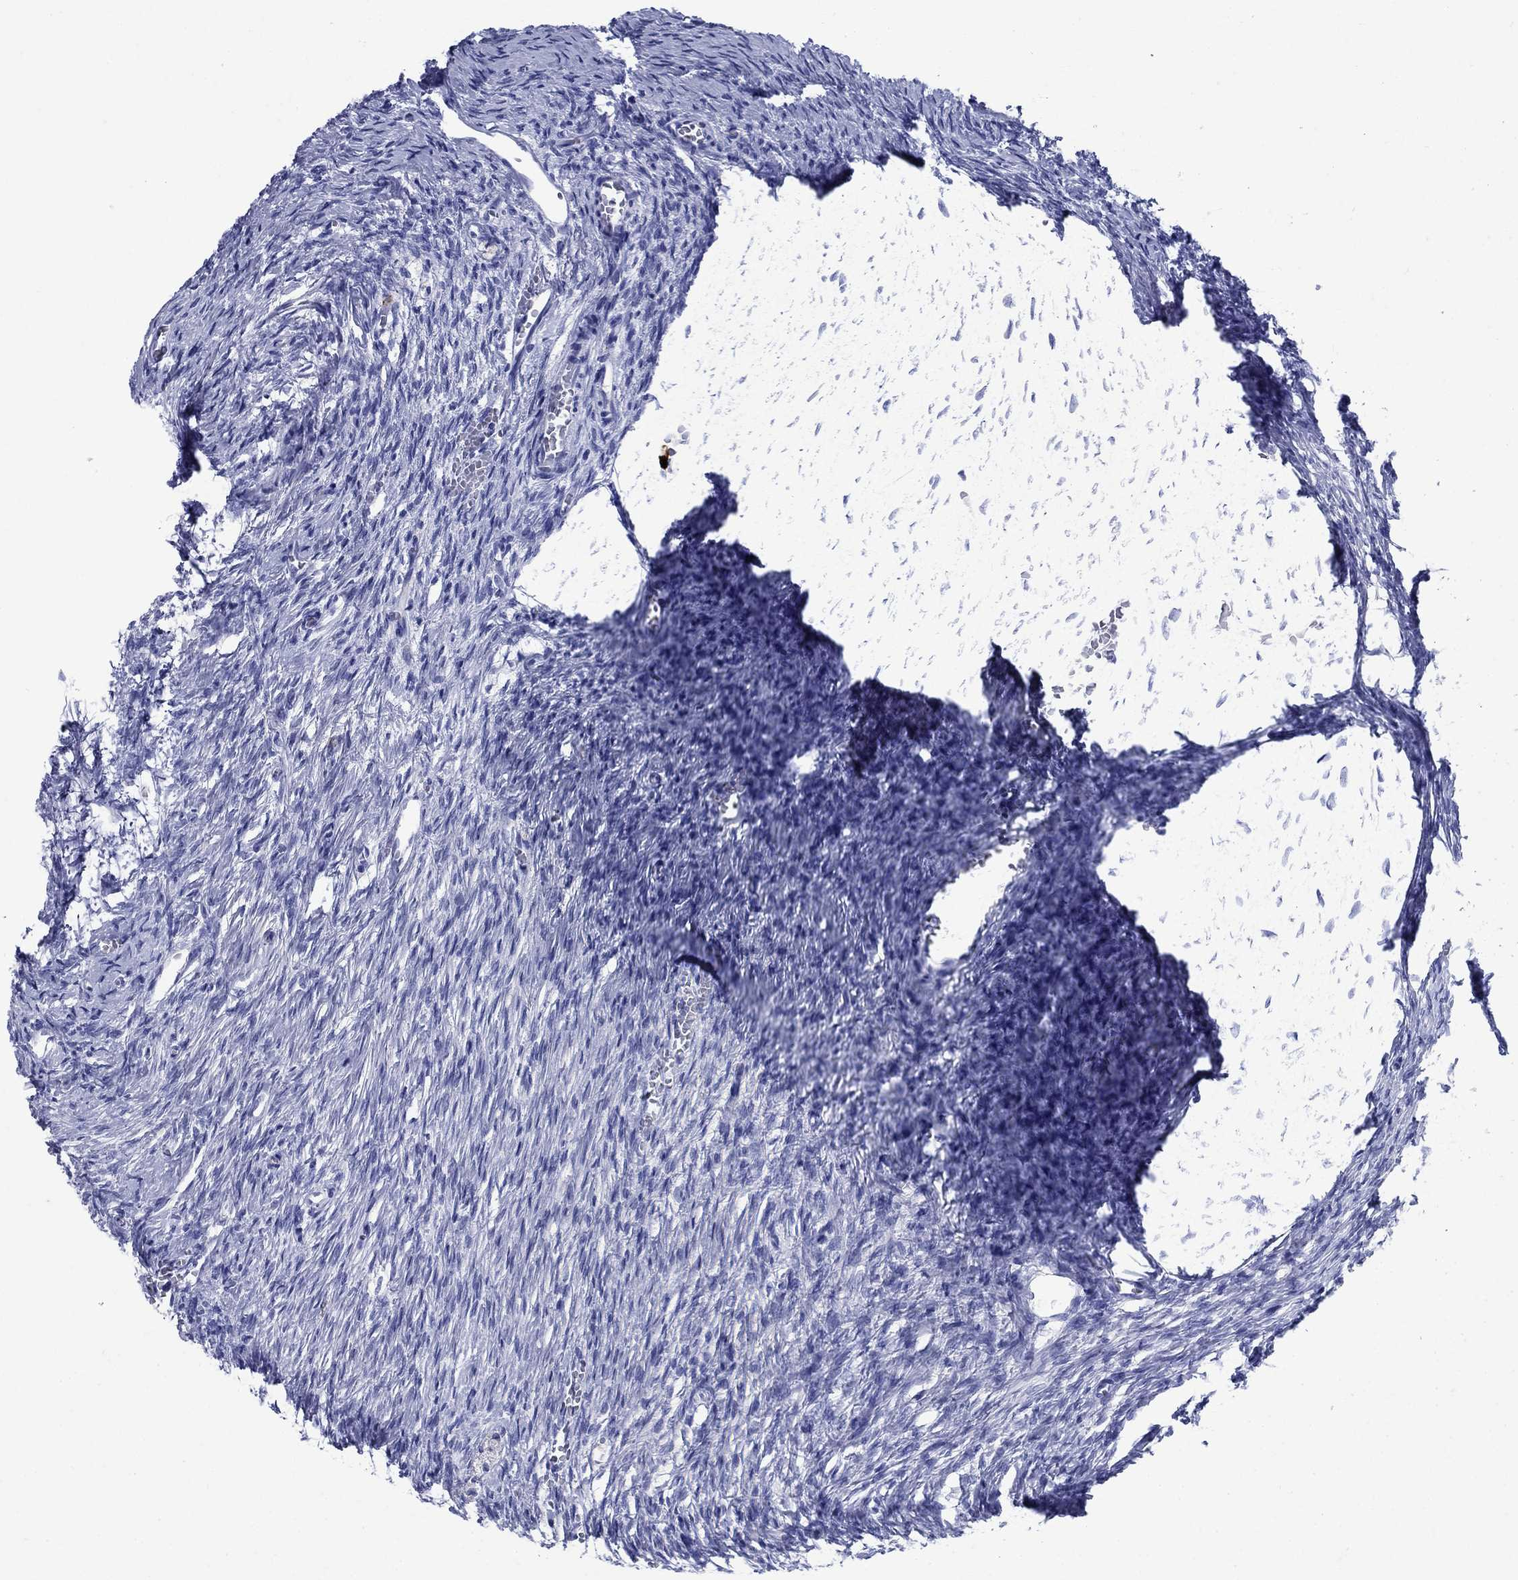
{"staining": {"intensity": "negative", "quantity": "none", "location": "none"}, "tissue": "ovary", "cell_type": "Ovarian stroma cells", "image_type": "normal", "snomed": [{"axis": "morphology", "description": "Normal tissue, NOS"}, {"axis": "topography", "description": "Ovary"}], "caption": "DAB immunohistochemical staining of unremarkable human ovary exhibits no significant positivity in ovarian stroma cells. (Brightfield microscopy of DAB (3,3'-diaminobenzidine) immunohistochemistry at high magnification).", "gene": "AZU1", "patient": {"sex": "female", "age": 39}}